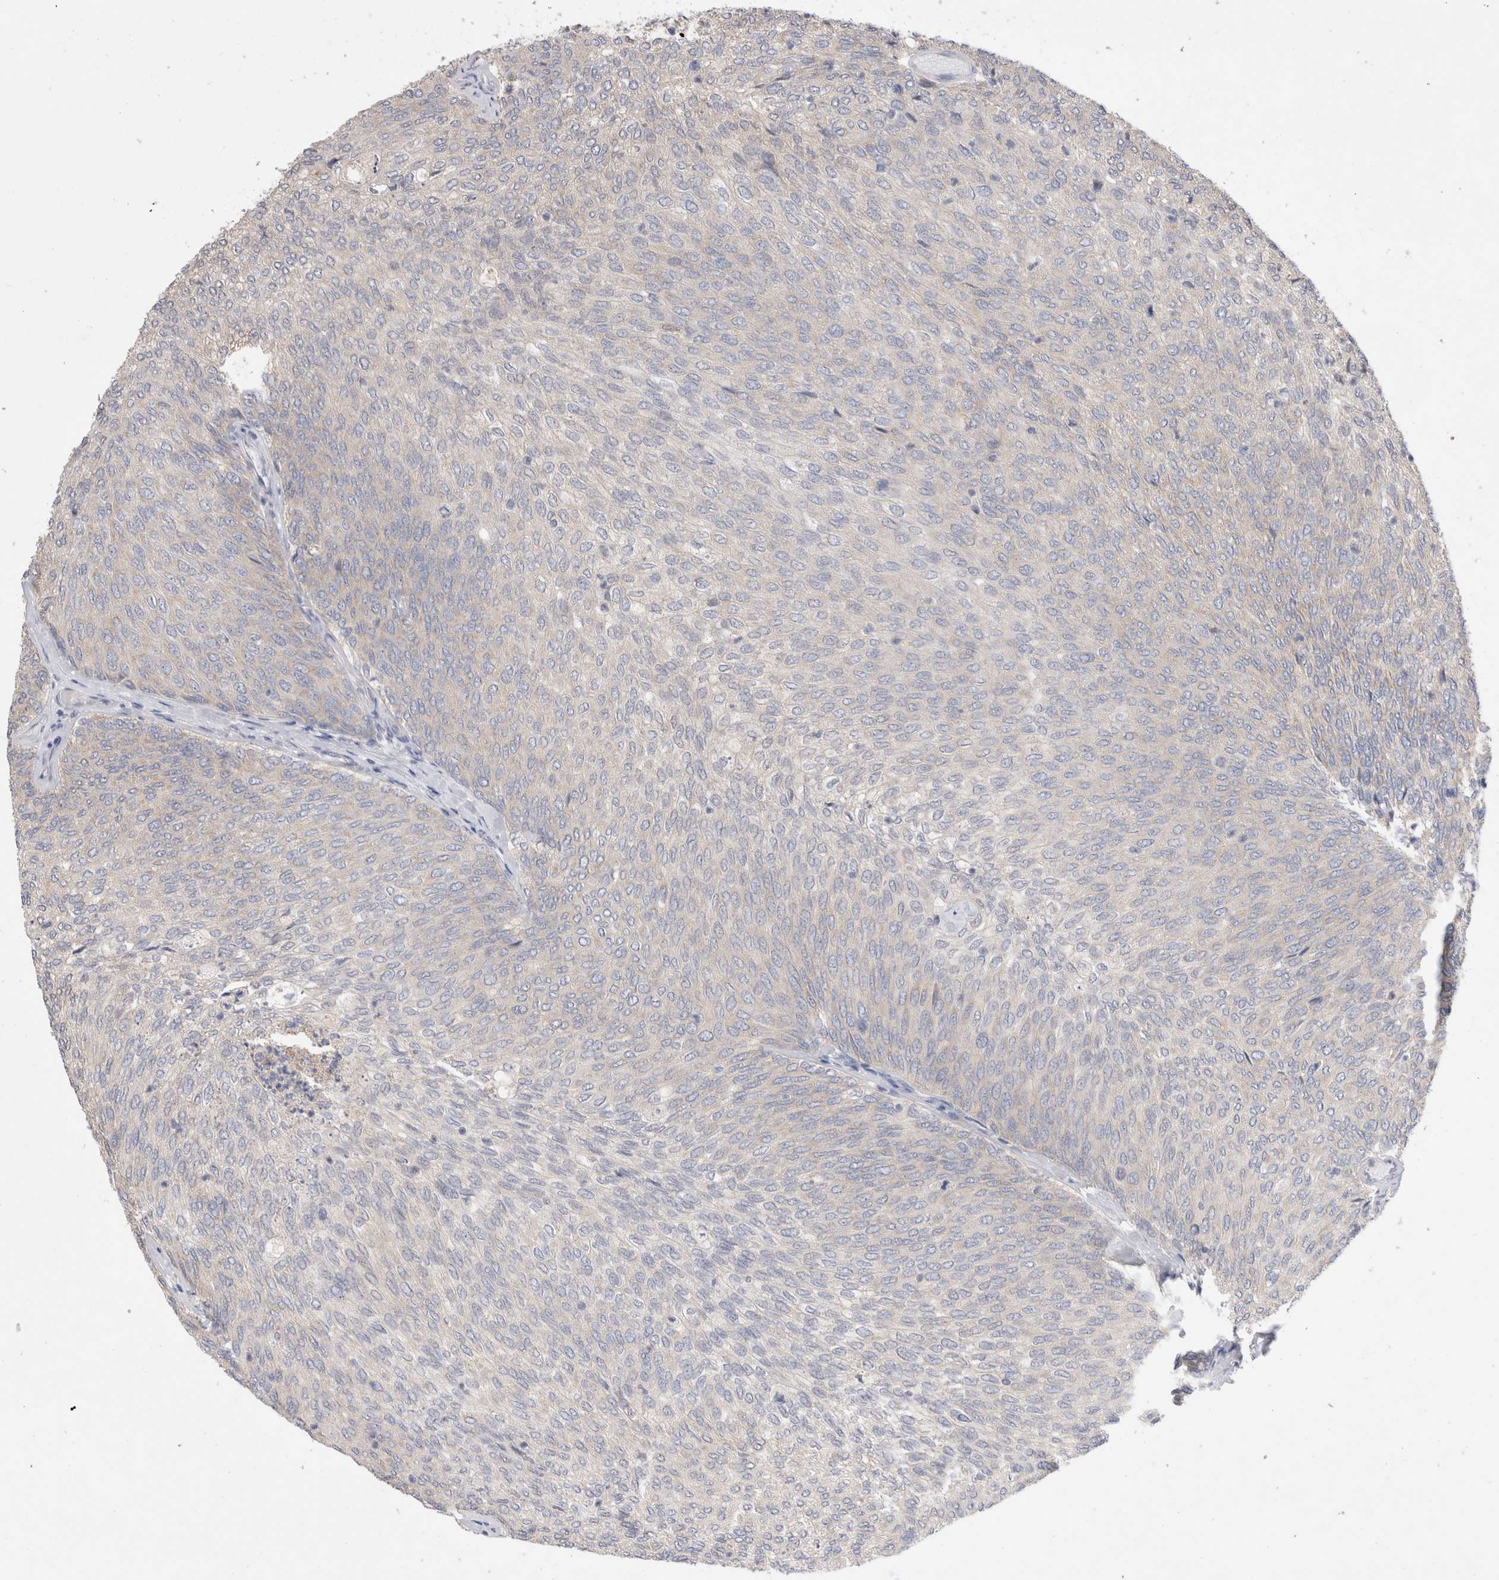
{"staining": {"intensity": "negative", "quantity": "none", "location": "none"}, "tissue": "urothelial cancer", "cell_type": "Tumor cells", "image_type": "cancer", "snomed": [{"axis": "morphology", "description": "Urothelial carcinoma, Low grade"}, {"axis": "topography", "description": "Urinary bladder"}], "caption": "Immunohistochemistry micrograph of urothelial carcinoma (low-grade) stained for a protein (brown), which exhibits no expression in tumor cells. (Immunohistochemistry (ihc), brightfield microscopy, high magnification).", "gene": "IFT74", "patient": {"sex": "female", "age": 79}}